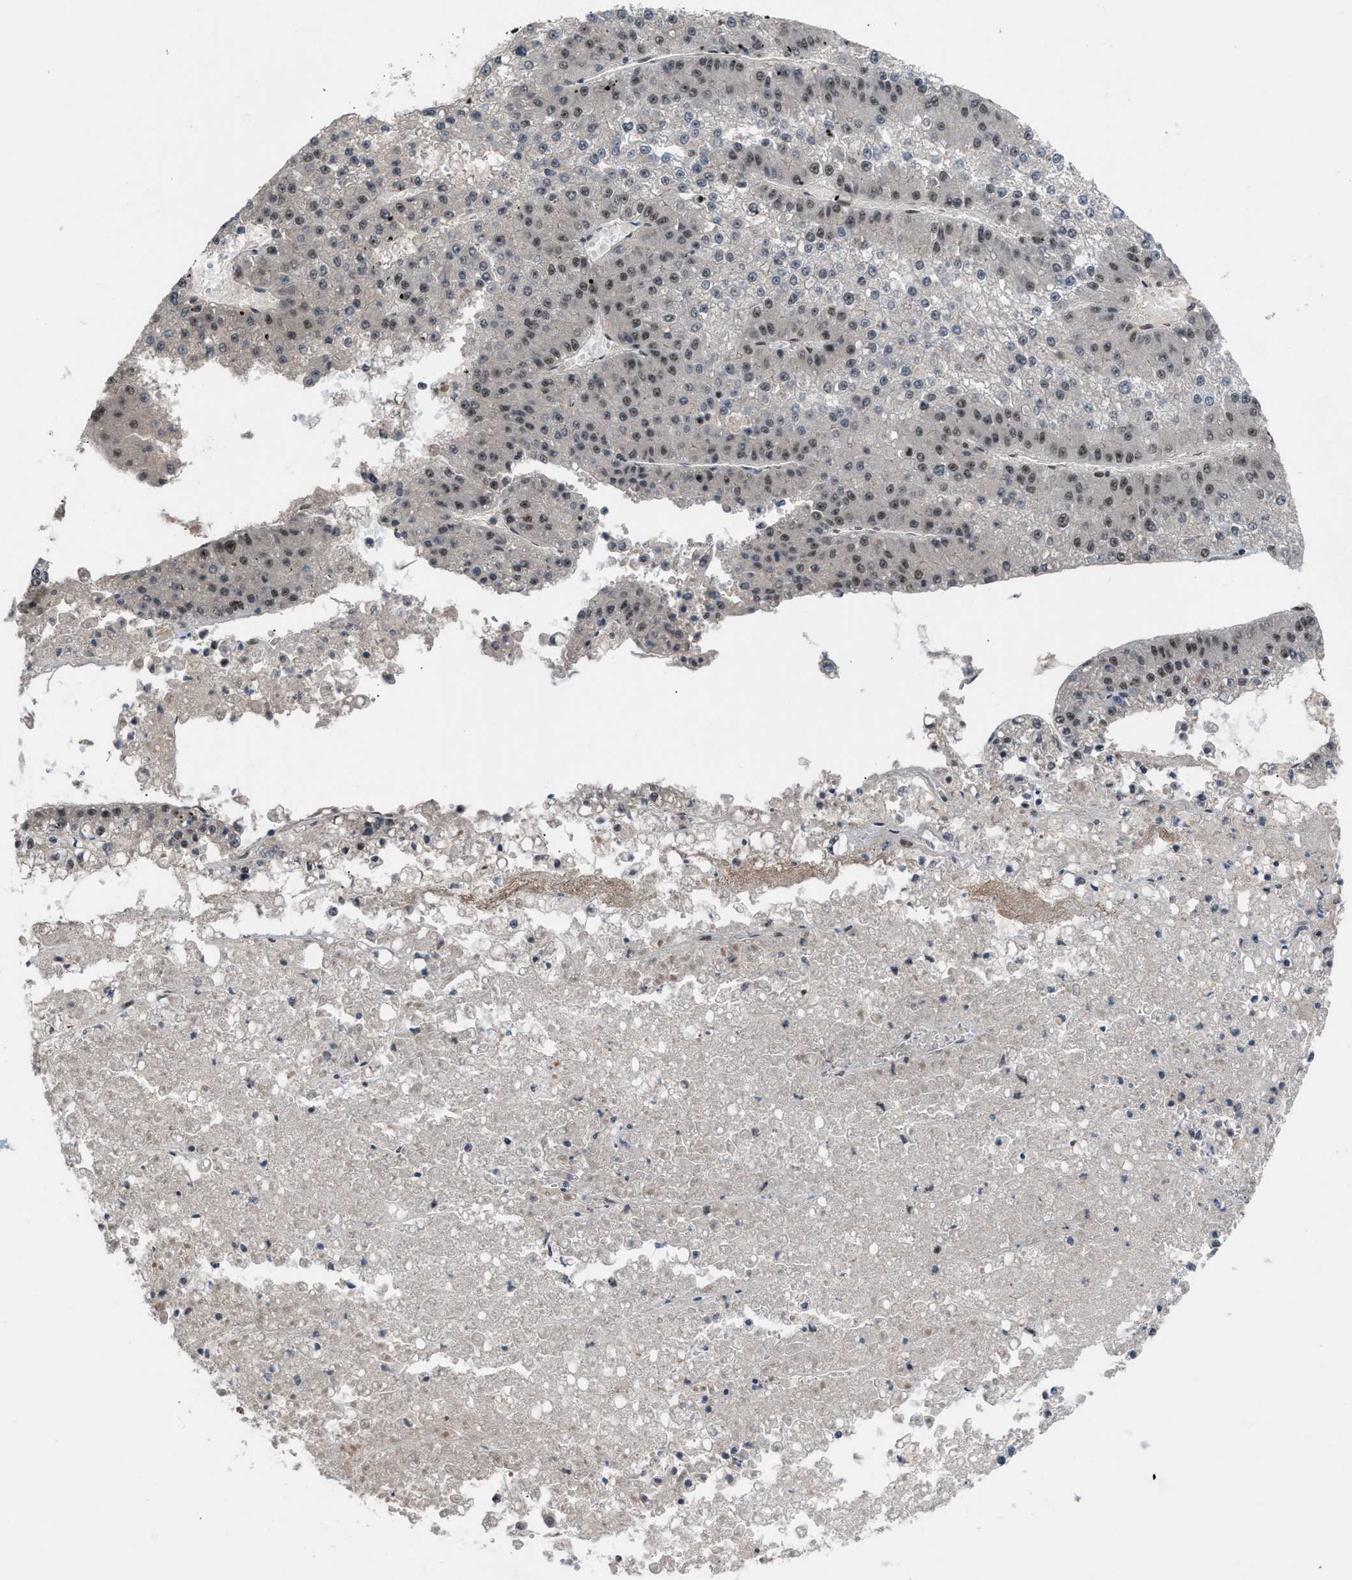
{"staining": {"intensity": "moderate", "quantity": "<25%", "location": "nuclear"}, "tissue": "liver cancer", "cell_type": "Tumor cells", "image_type": "cancer", "snomed": [{"axis": "morphology", "description": "Carcinoma, Hepatocellular, NOS"}, {"axis": "topography", "description": "Liver"}], "caption": "About <25% of tumor cells in human liver hepatocellular carcinoma show moderate nuclear protein staining as visualized by brown immunohistochemical staining.", "gene": "PRPF4", "patient": {"sex": "female", "age": 73}}